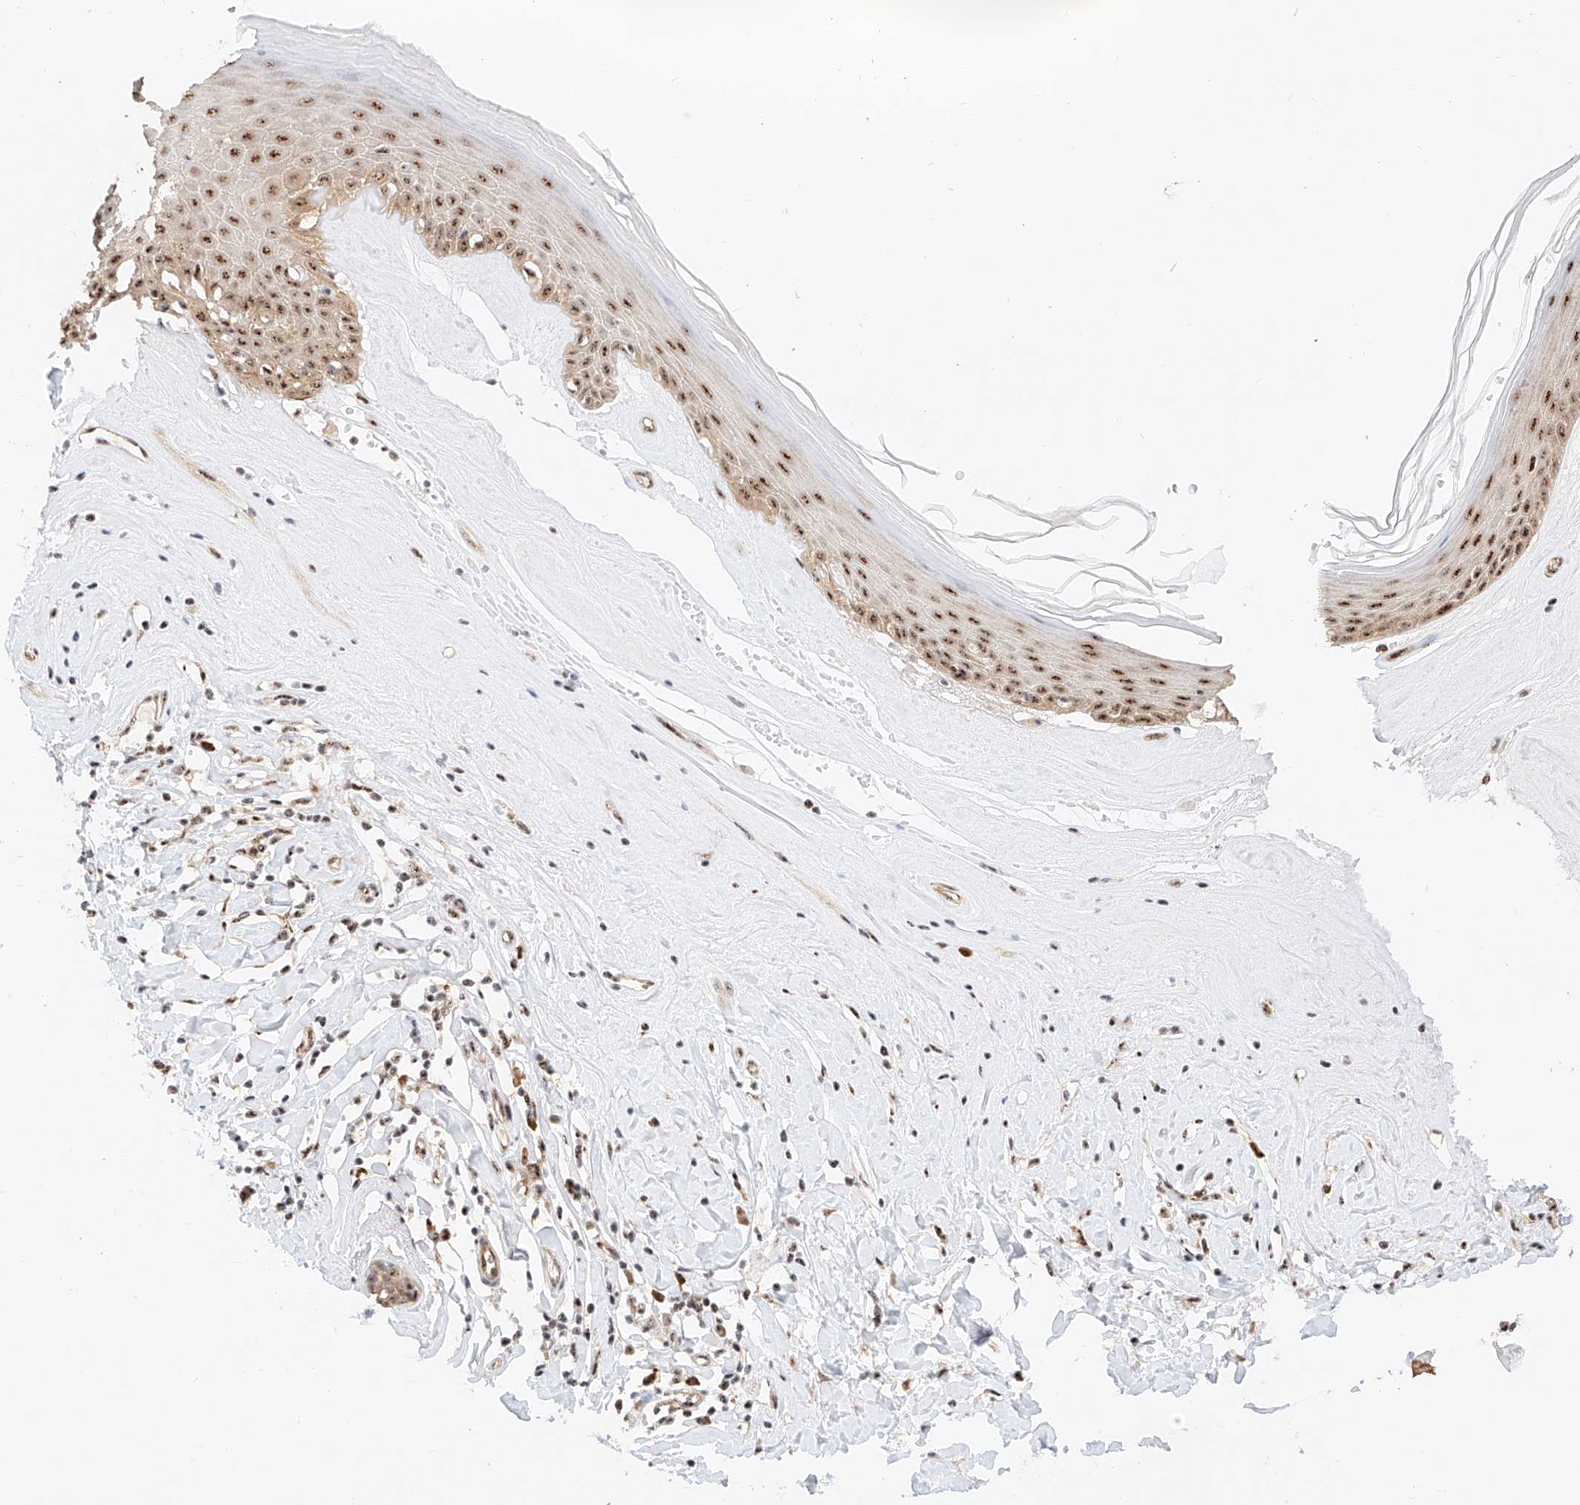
{"staining": {"intensity": "moderate", "quantity": ">75%", "location": "nuclear"}, "tissue": "skin", "cell_type": "Epidermal cells", "image_type": "normal", "snomed": [{"axis": "morphology", "description": "Normal tissue, NOS"}, {"axis": "morphology", "description": "Inflammation, NOS"}, {"axis": "topography", "description": "Vulva"}], "caption": "Immunohistochemical staining of normal human skin displays >75% levels of moderate nuclear protein staining in about >75% of epidermal cells. (DAB IHC, brown staining for protein, blue staining for nuclei).", "gene": "ATXN7L2", "patient": {"sex": "female", "age": 84}}